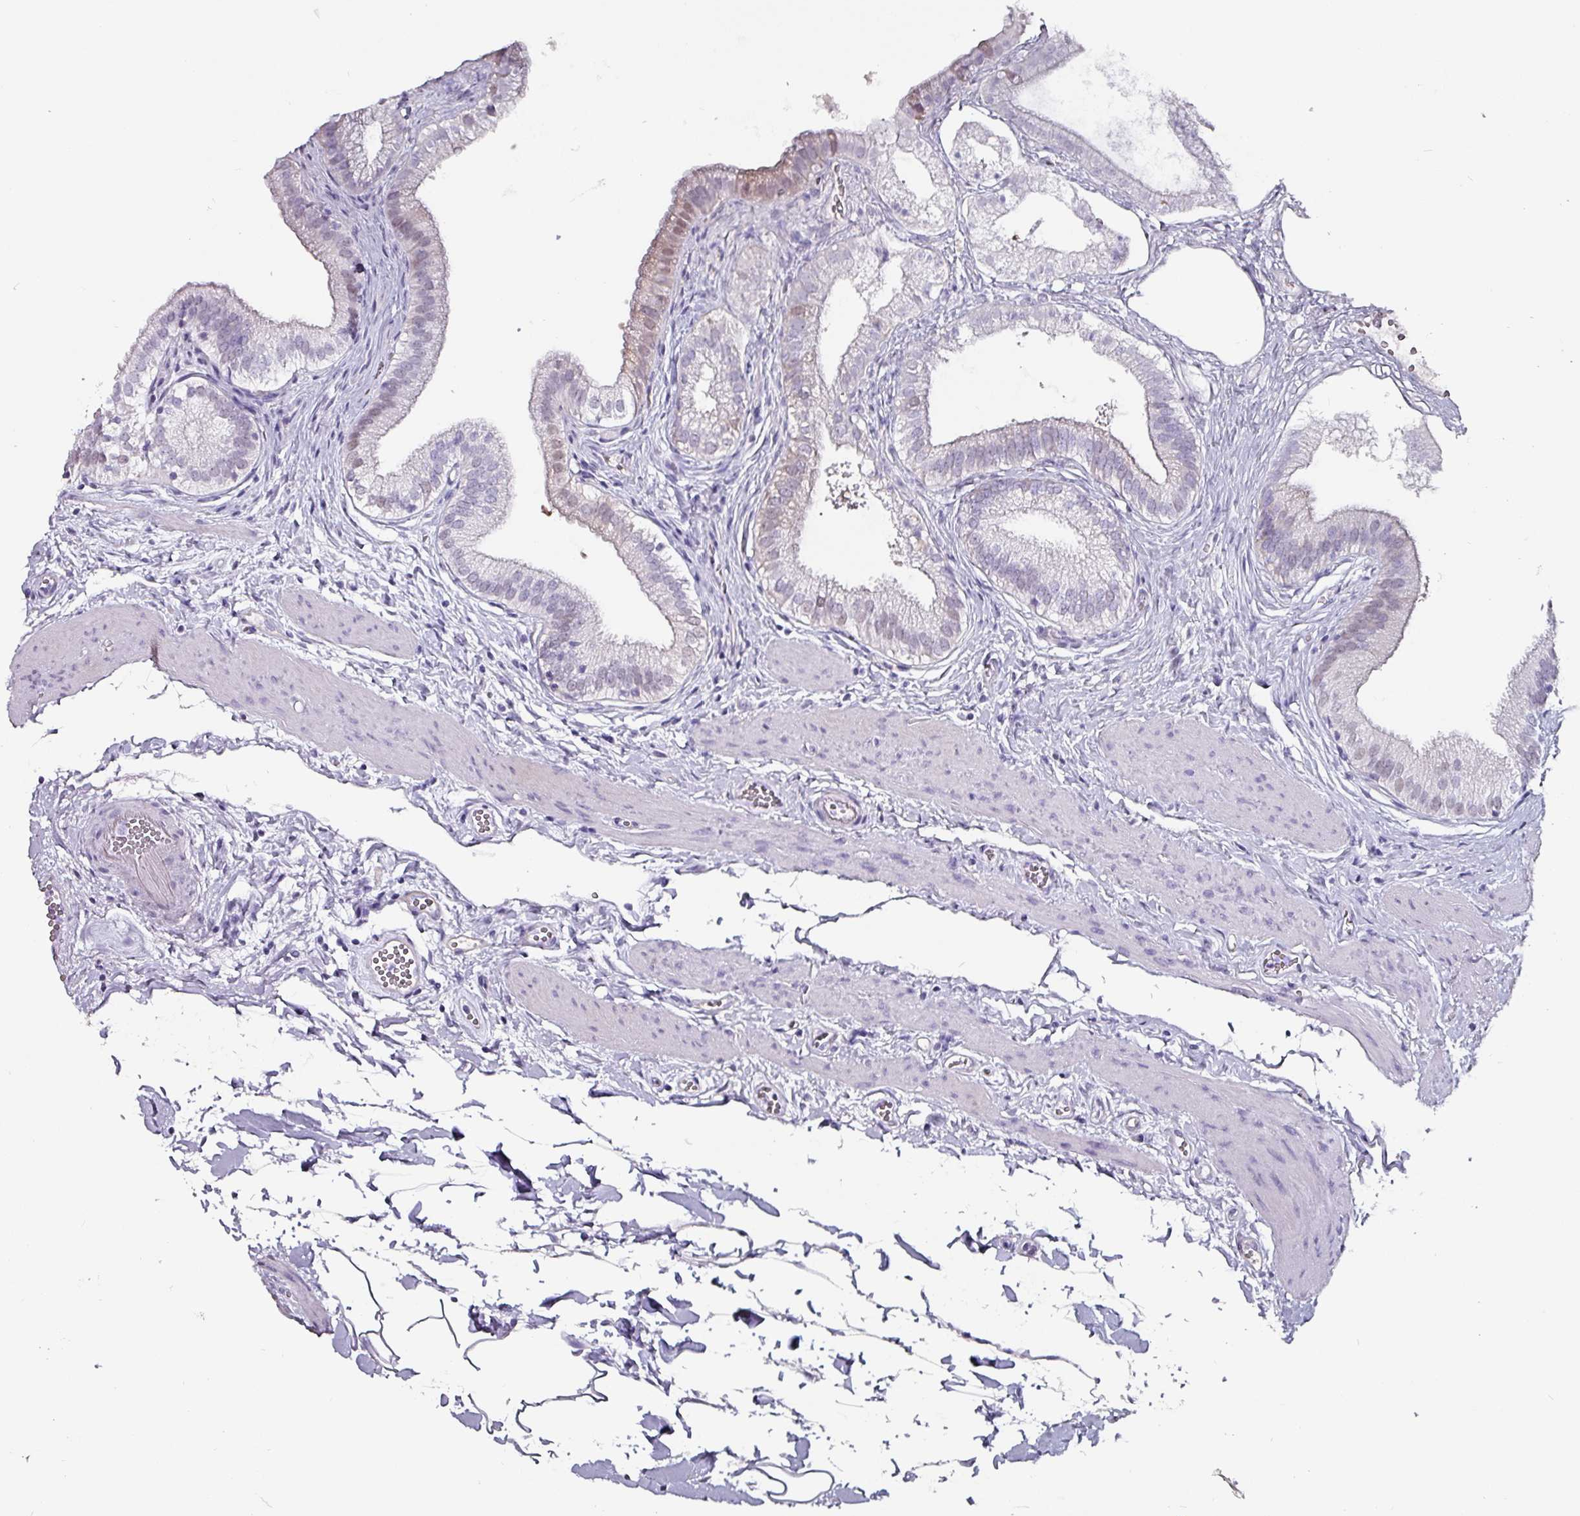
{"staining": {"intensity": "moderate", "quantity": "25%-75%", "location": "nuclear"}, "tissue": "gallbladder", "cell_type": "Glandular cells", "image_type": "normal", "snomed": [{"axis": "morphology", "description": "Normal tissue, NOS"}, {"axis": "topography", "description": "Gallbladder"}], "caption": "A brown stain labels moderate nuclear staining of a protein in glandular cells of normal human gallbladder.", "gene": "ZNF816", "patient": {"sex": "female", "age": 54}}